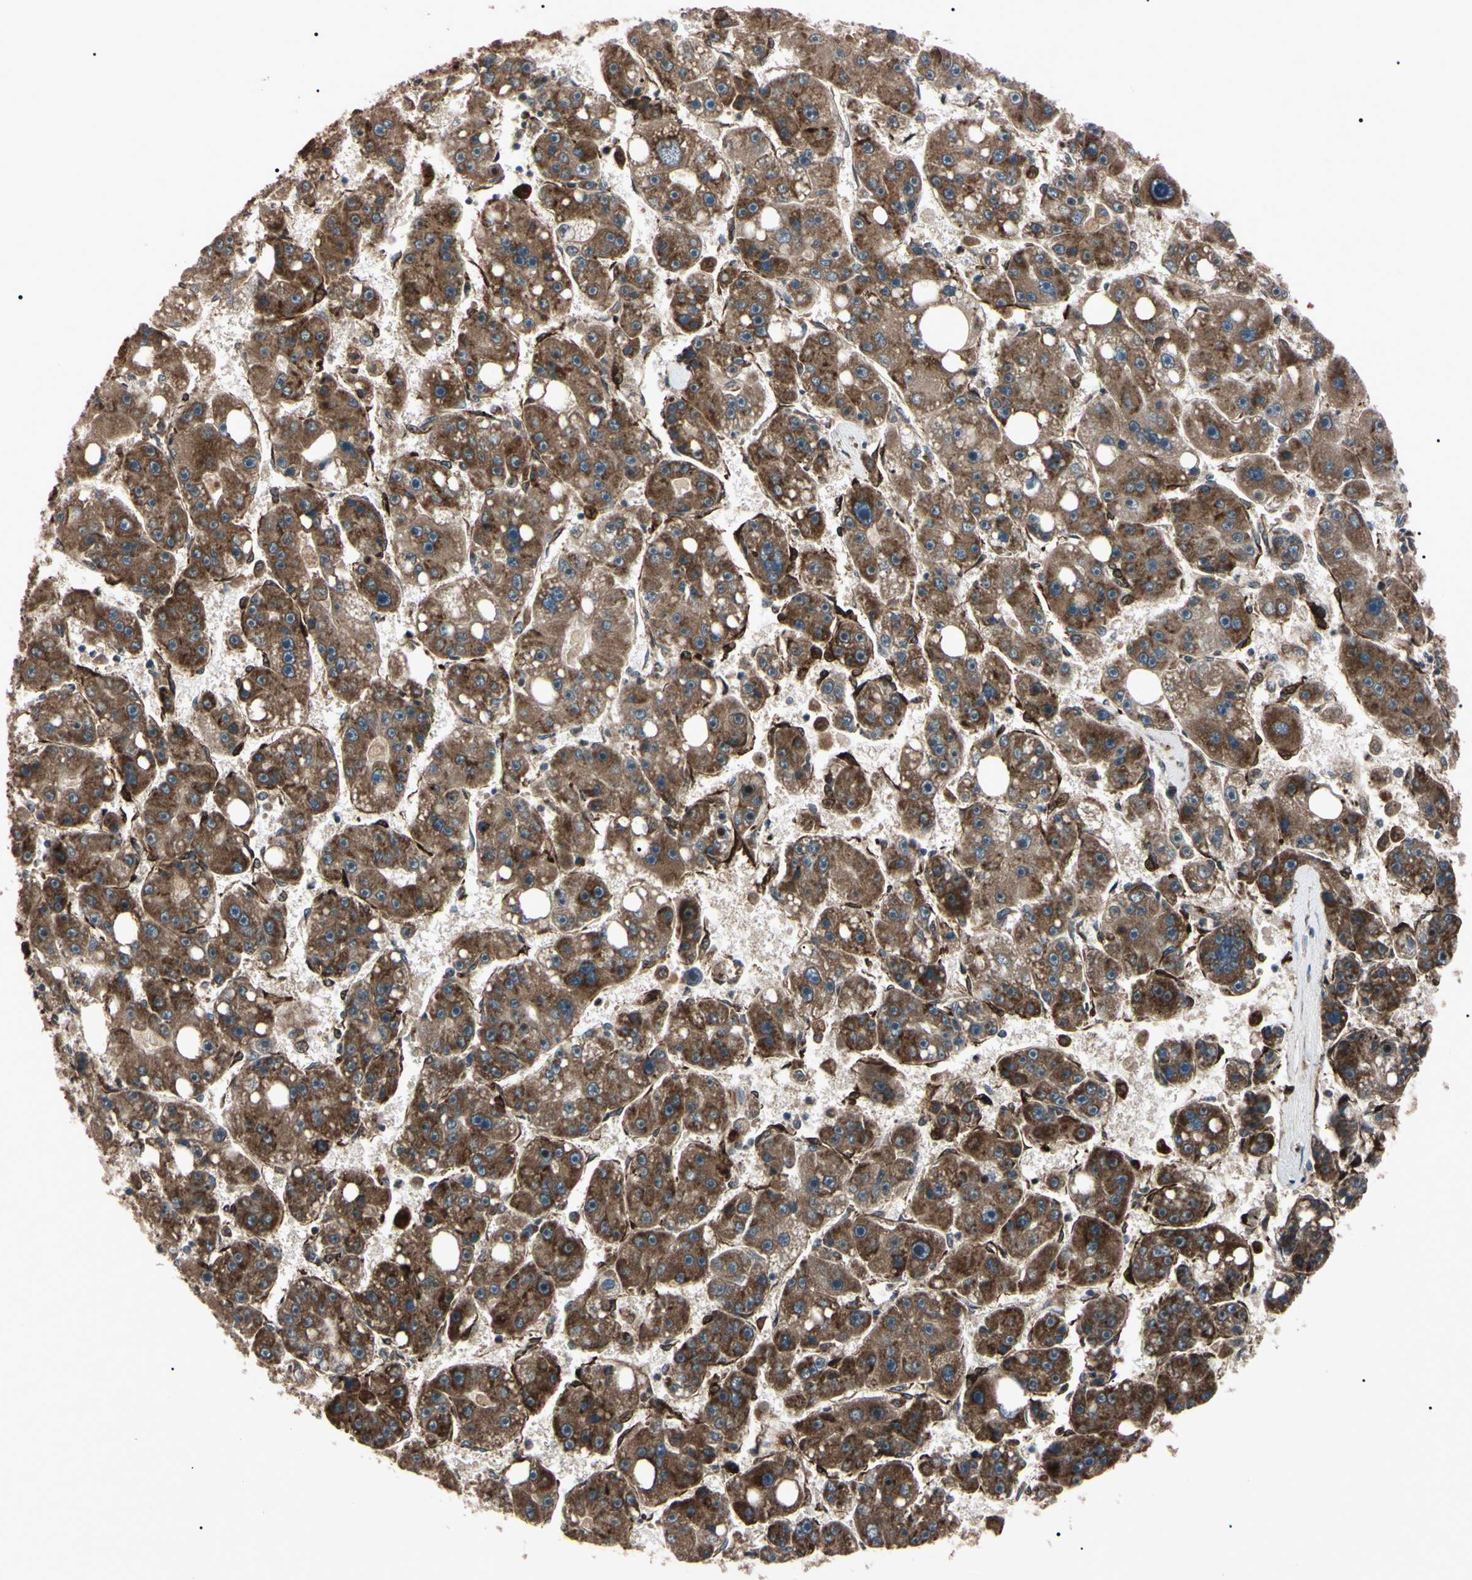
{"staining": {"intensity": "strong", "quantity": ">75%", "location": "cytoplasmic/membranous"}, "tissue": "liver cancer", "cell_type": "Tumor cells", "image_type": "cancer", "snomed": [{"axis": "morphology", "description": "Carcinoma, Hepatocellular, NOS"}, {"axis": "topography", "description": "Liver"}], "caption": "Immunohistochemistry histopathology image of neoplastic tissue: human hepatocellular carcinoma (liver) stained using immunohistochemistry (IHC) reveals high levels of strong protein expression localized specifically in the cytoplasmic/membranous of tumor cells, appearing as a cytoplasmic/membranous brown color.", "gene": "GUCY1B1", "patient": {"sex": "female", "age": 61}}